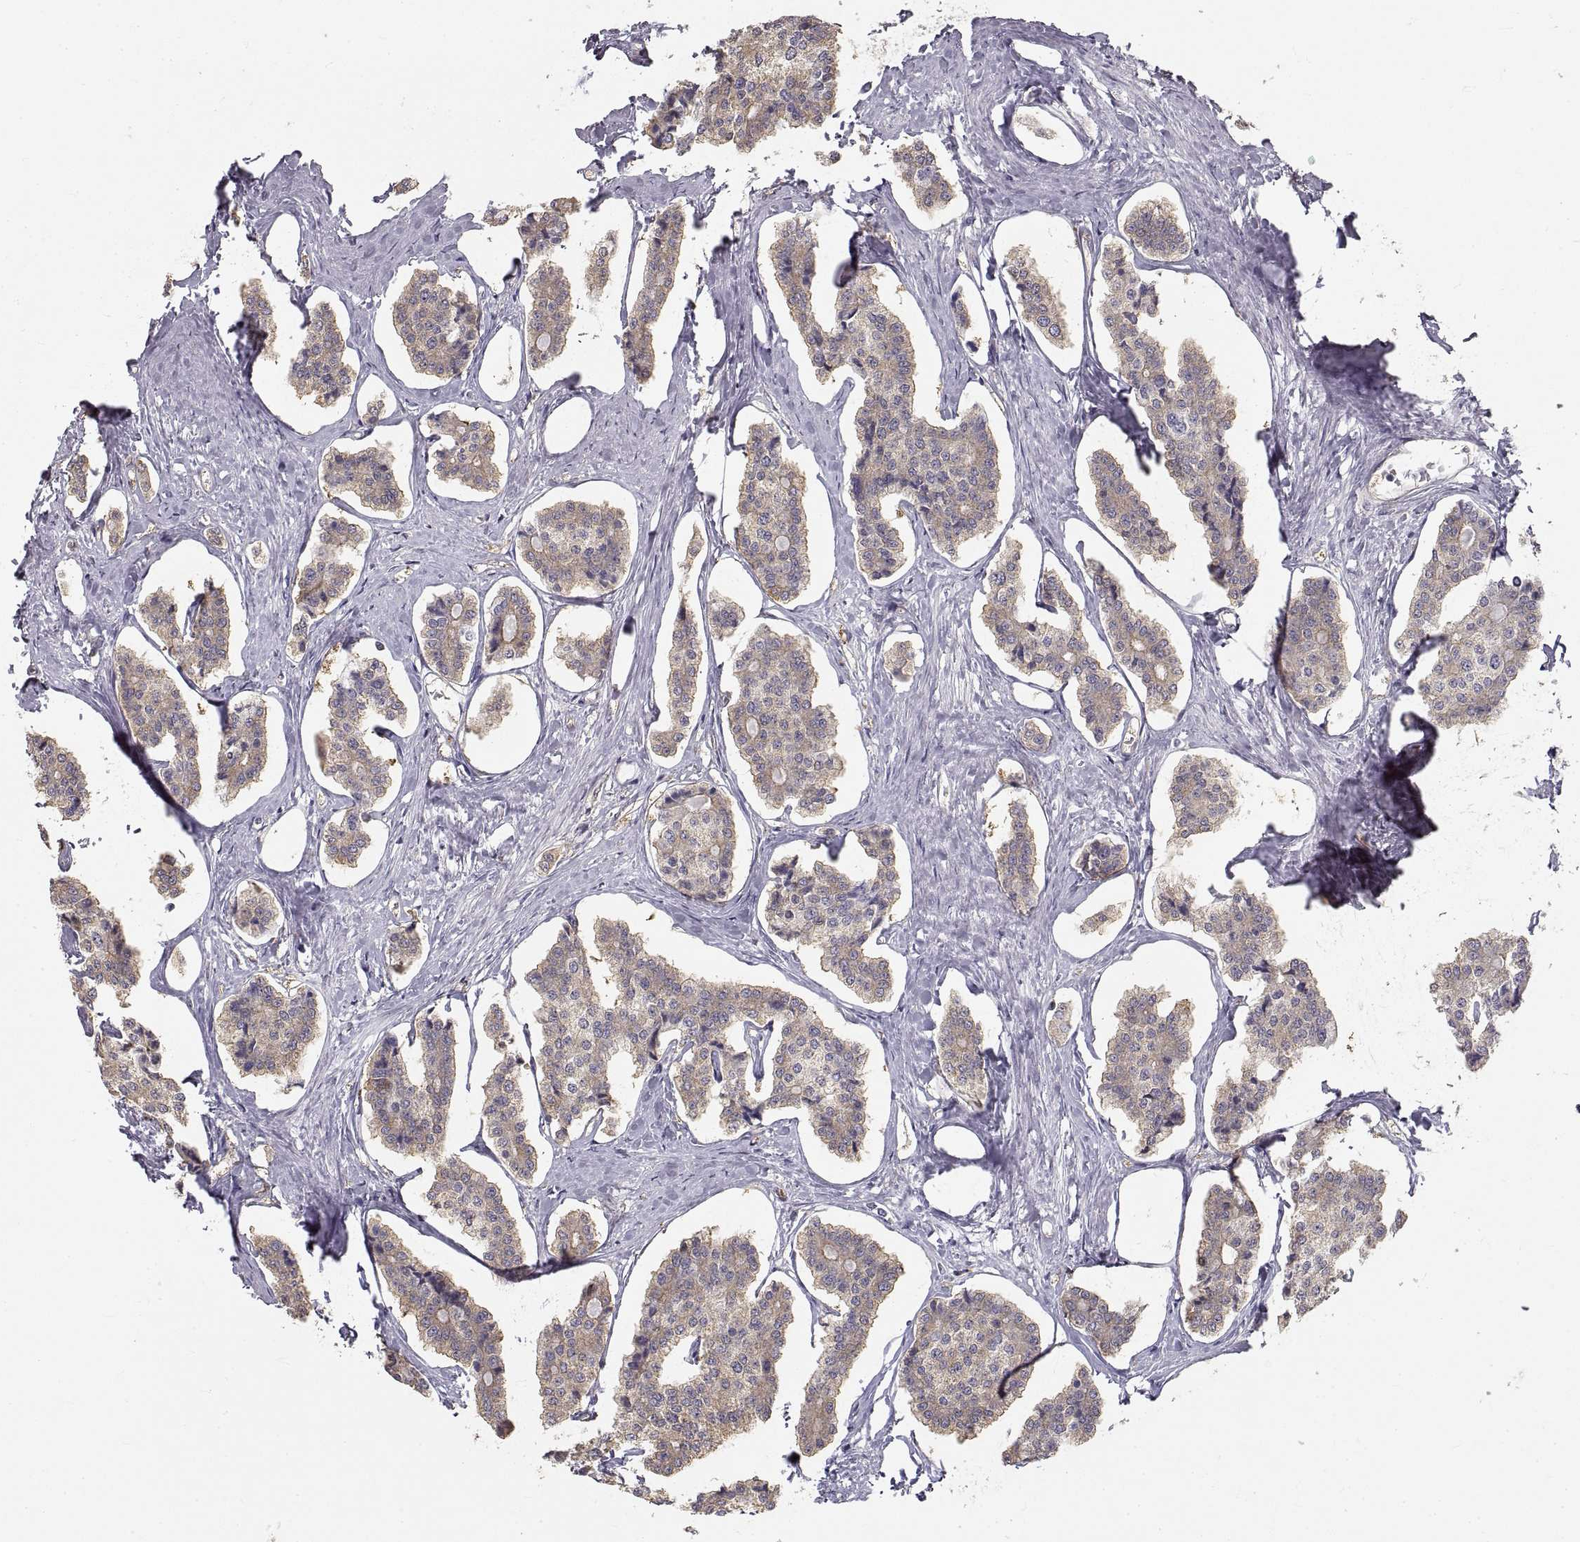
{"staining": {"intensity": "weak", "quantity": "25%-75%", "location": "cytoplasmic/membranous"}, "tissue": "carcinoid", "cell_type": "Tumor cells", "image_type": "cancer", "snomed": [{"axis": "morphology", "description": "Carcinoid, malignant, NOS"}, {"axis": "topography", "description": "Small intestine"}], "caption": "Immunohistochemical staining of human carcinoid exhibits weak cytoplasmic/membranous protein staining in about 25%-75% of tumor cells.", "gene": "HSP90AB1", "patient": {"sex": "female", "age": 65}}